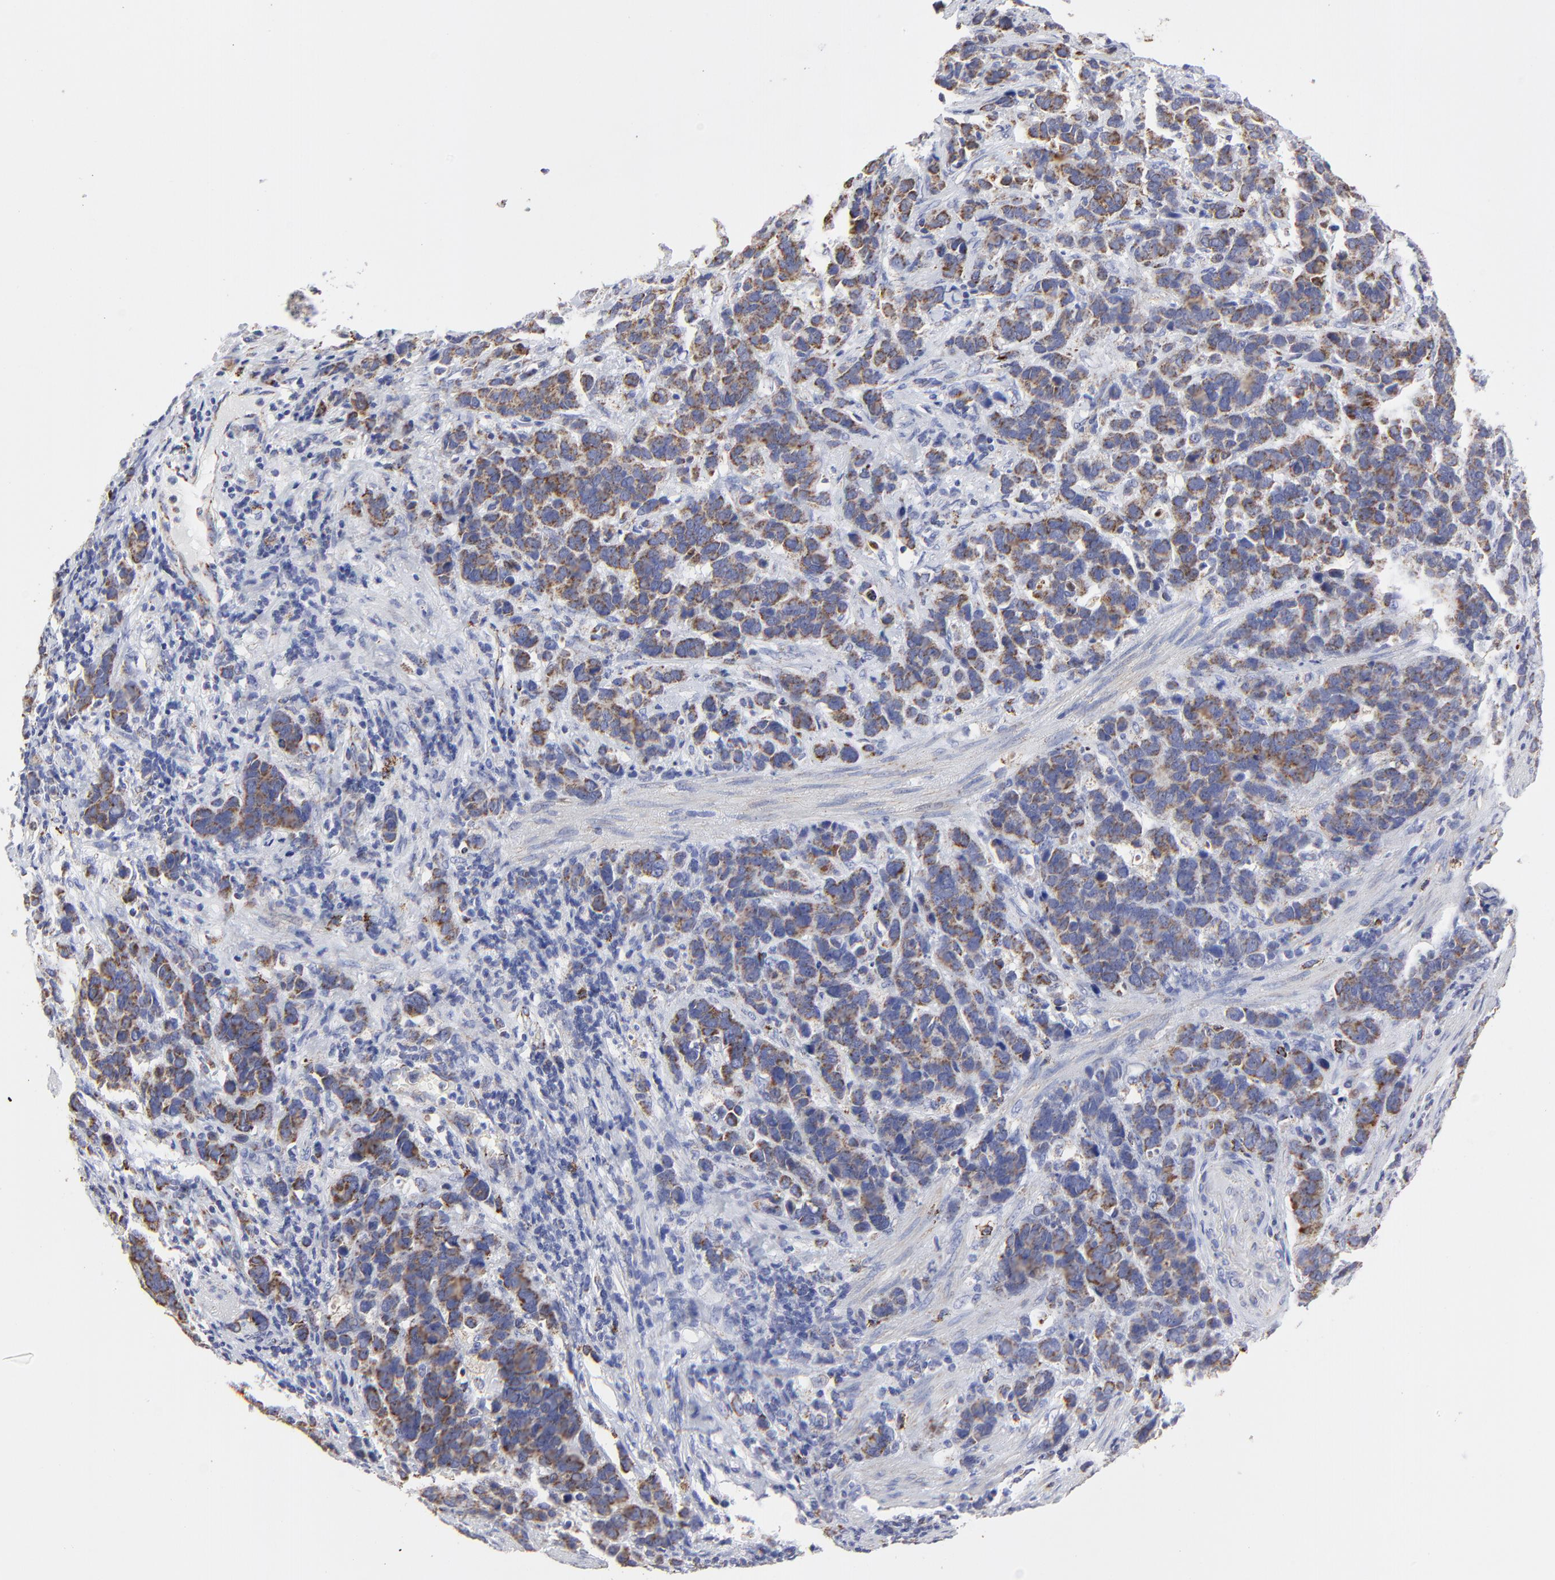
{"staining": {"intensity": "moderate", "quantity": ">75%", "location": "cytoplasmic/membranous"}, "tissue": "stomach cancer", "cell_type": "Tumor cells", "image_type": "cancer", "snomed": [{"axis": "morphology", "description": "Adenocarcinoma, NOS"}, {"axis": "topography", "description": "Stomach, upper"}], "caption": "Human stomach adenocarcinoma stained for a protein (brown) demonstrates moderate cytoplasmic/membranous positive staining in approximately >75% of tumor cells.", "gene": "PINK1", "patient": {"sex": "male", "age": 71}}